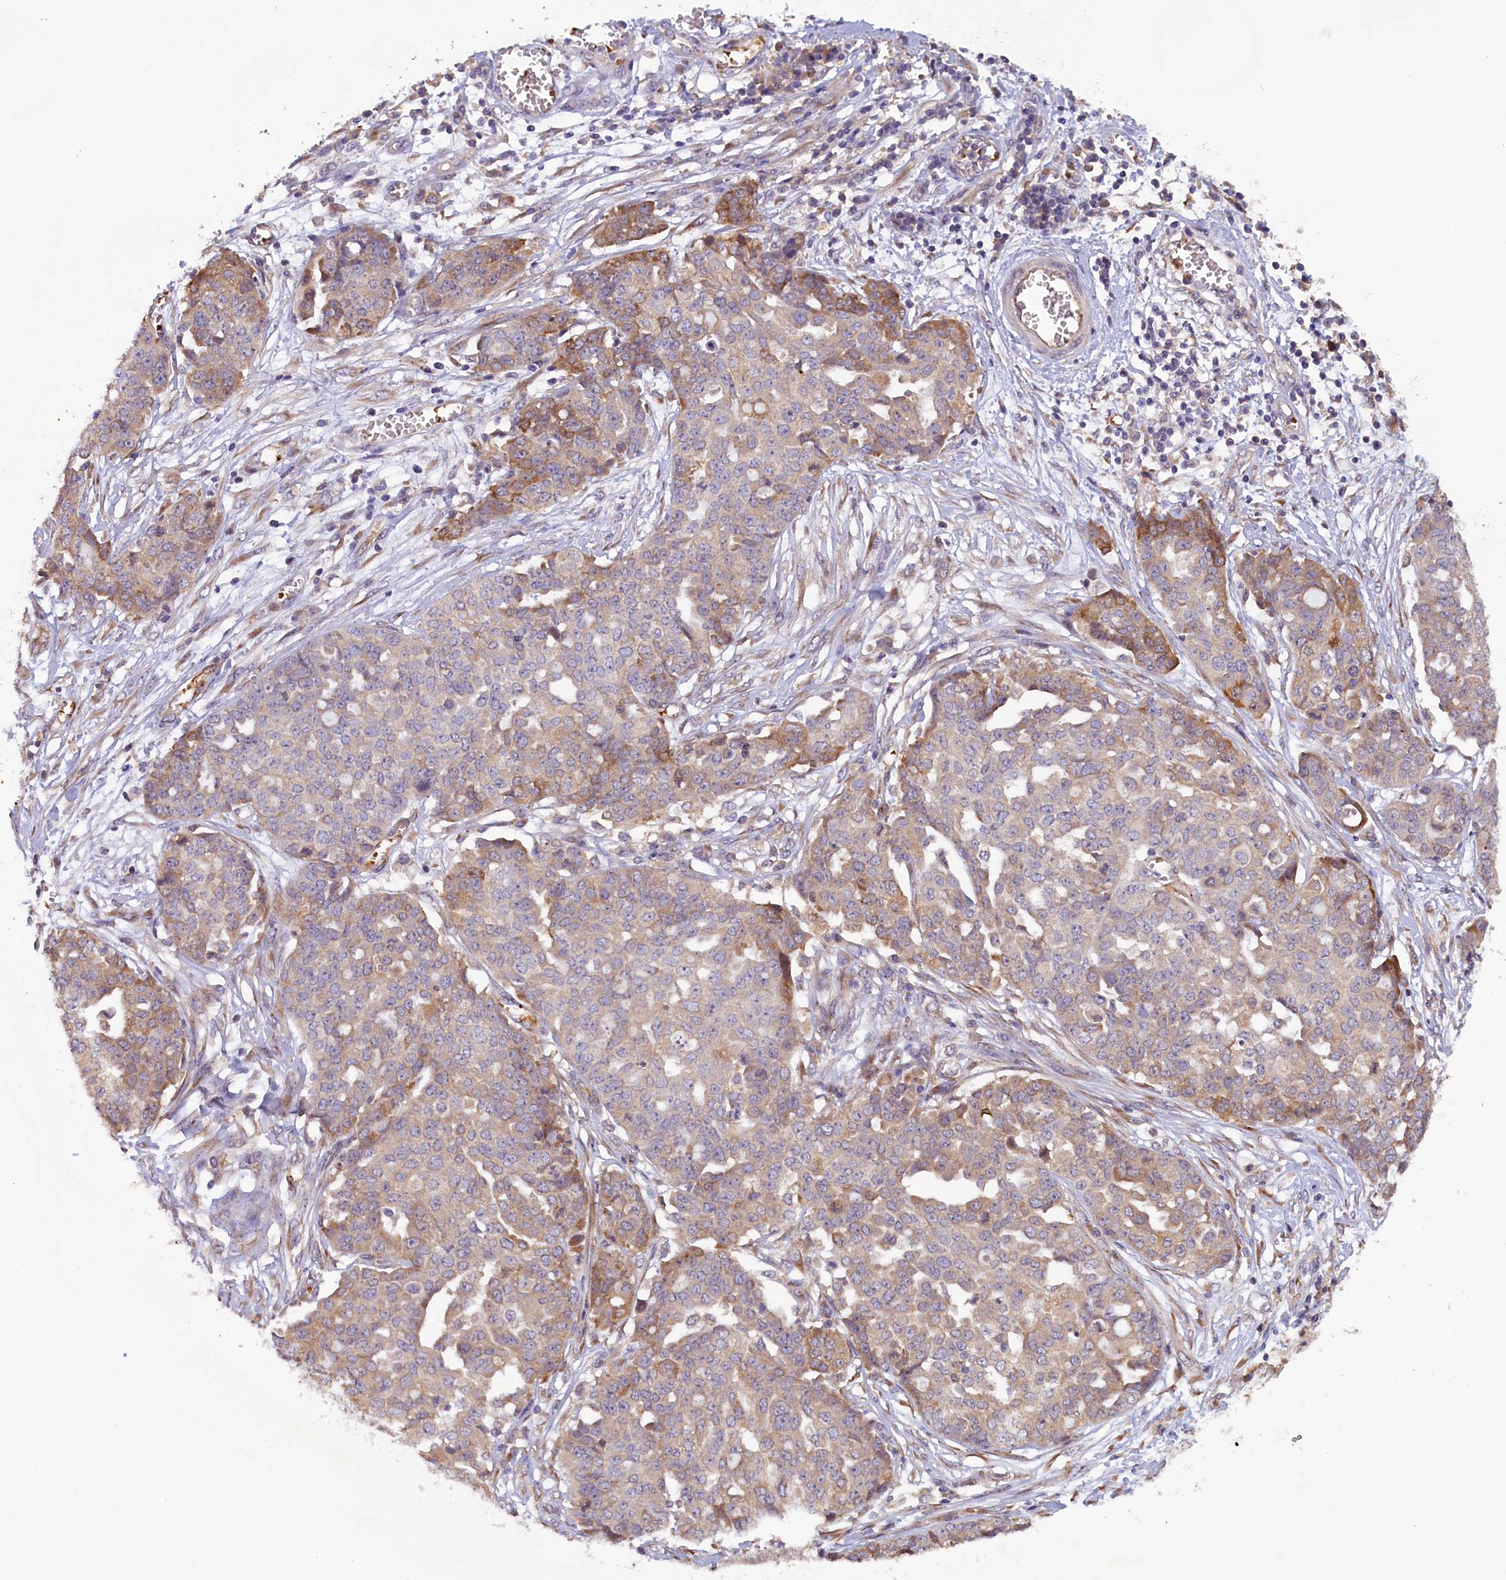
{"staining": {"intensity": "moderate", "quantity": "25%-75%", "location": "cytoplasmic/membranous"}, "tissue": "ovarian cancer", "cell_type": "Tumor cells", "image_type": "cancer", "snomed": [{"axis": "morphology", "description": "Cystadenocarcinoma, serous, NOS"}, {"axis": "topography", "description": "Soft tissue"}, {"axis": "topography", "description": "Ovary"}], "caption": "The histopathology image displays staining of ovarian cancer, revealing moderate cytoplasmic/membranous protein expression (brown color) within tumor cells.", "gene": "CCDC9B", "patient": {"sex": "female", "age": 57}}